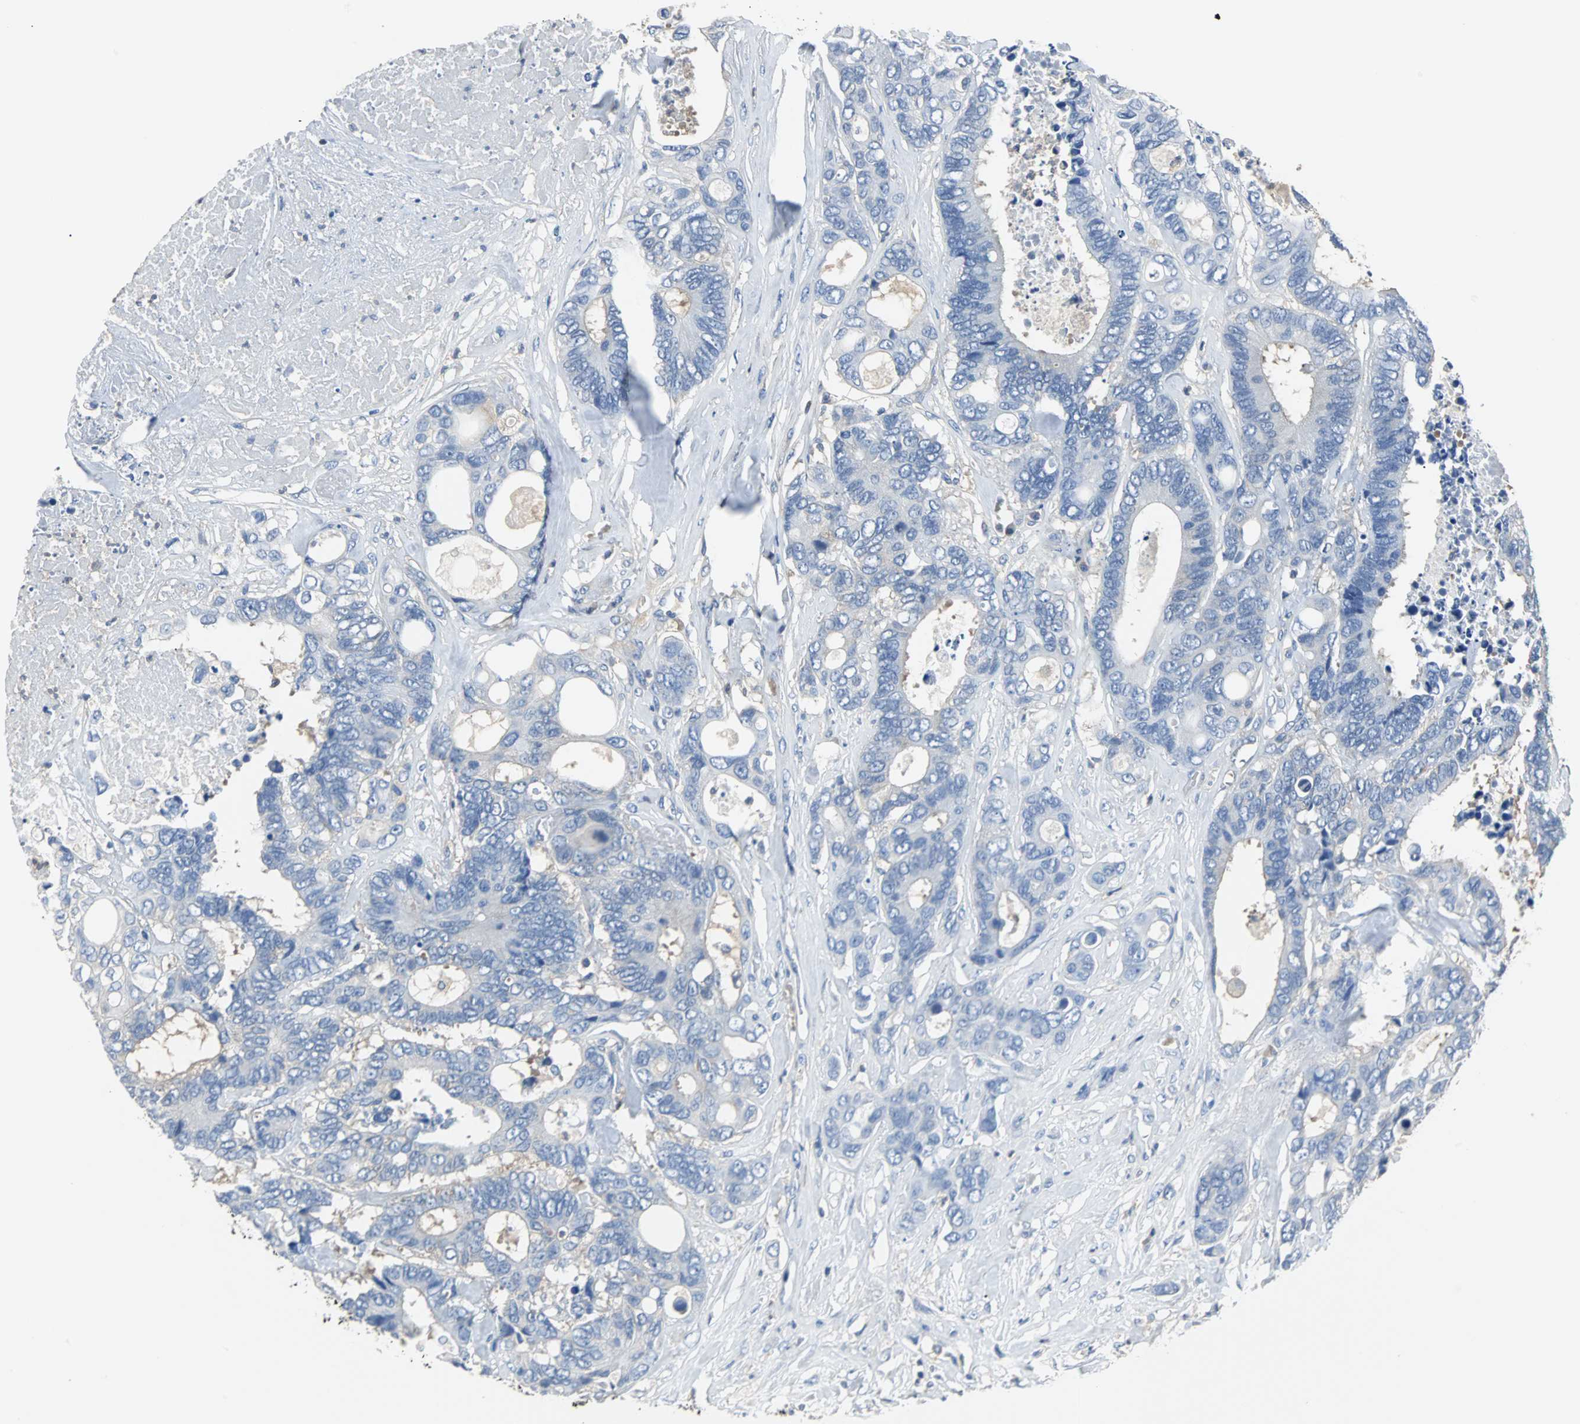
{"staining": {"intensity": "negative", "quantity": "none", "location": "none"}, "tissue": "colorectal cancer", "cell_type": "Tumor cells", "image_type": "cancer", "snomed": [{"axis": "morphology", "description": "Adenocarcinoma, NOS"}, {"axis": "topography", "description": "Rectum"}], "caption": "The image displays no significant staining in tumor cells of colorectal adenocarcinoma.", "gene": "TSC22D4", "patient": {"sex": "male", "age": 55}}